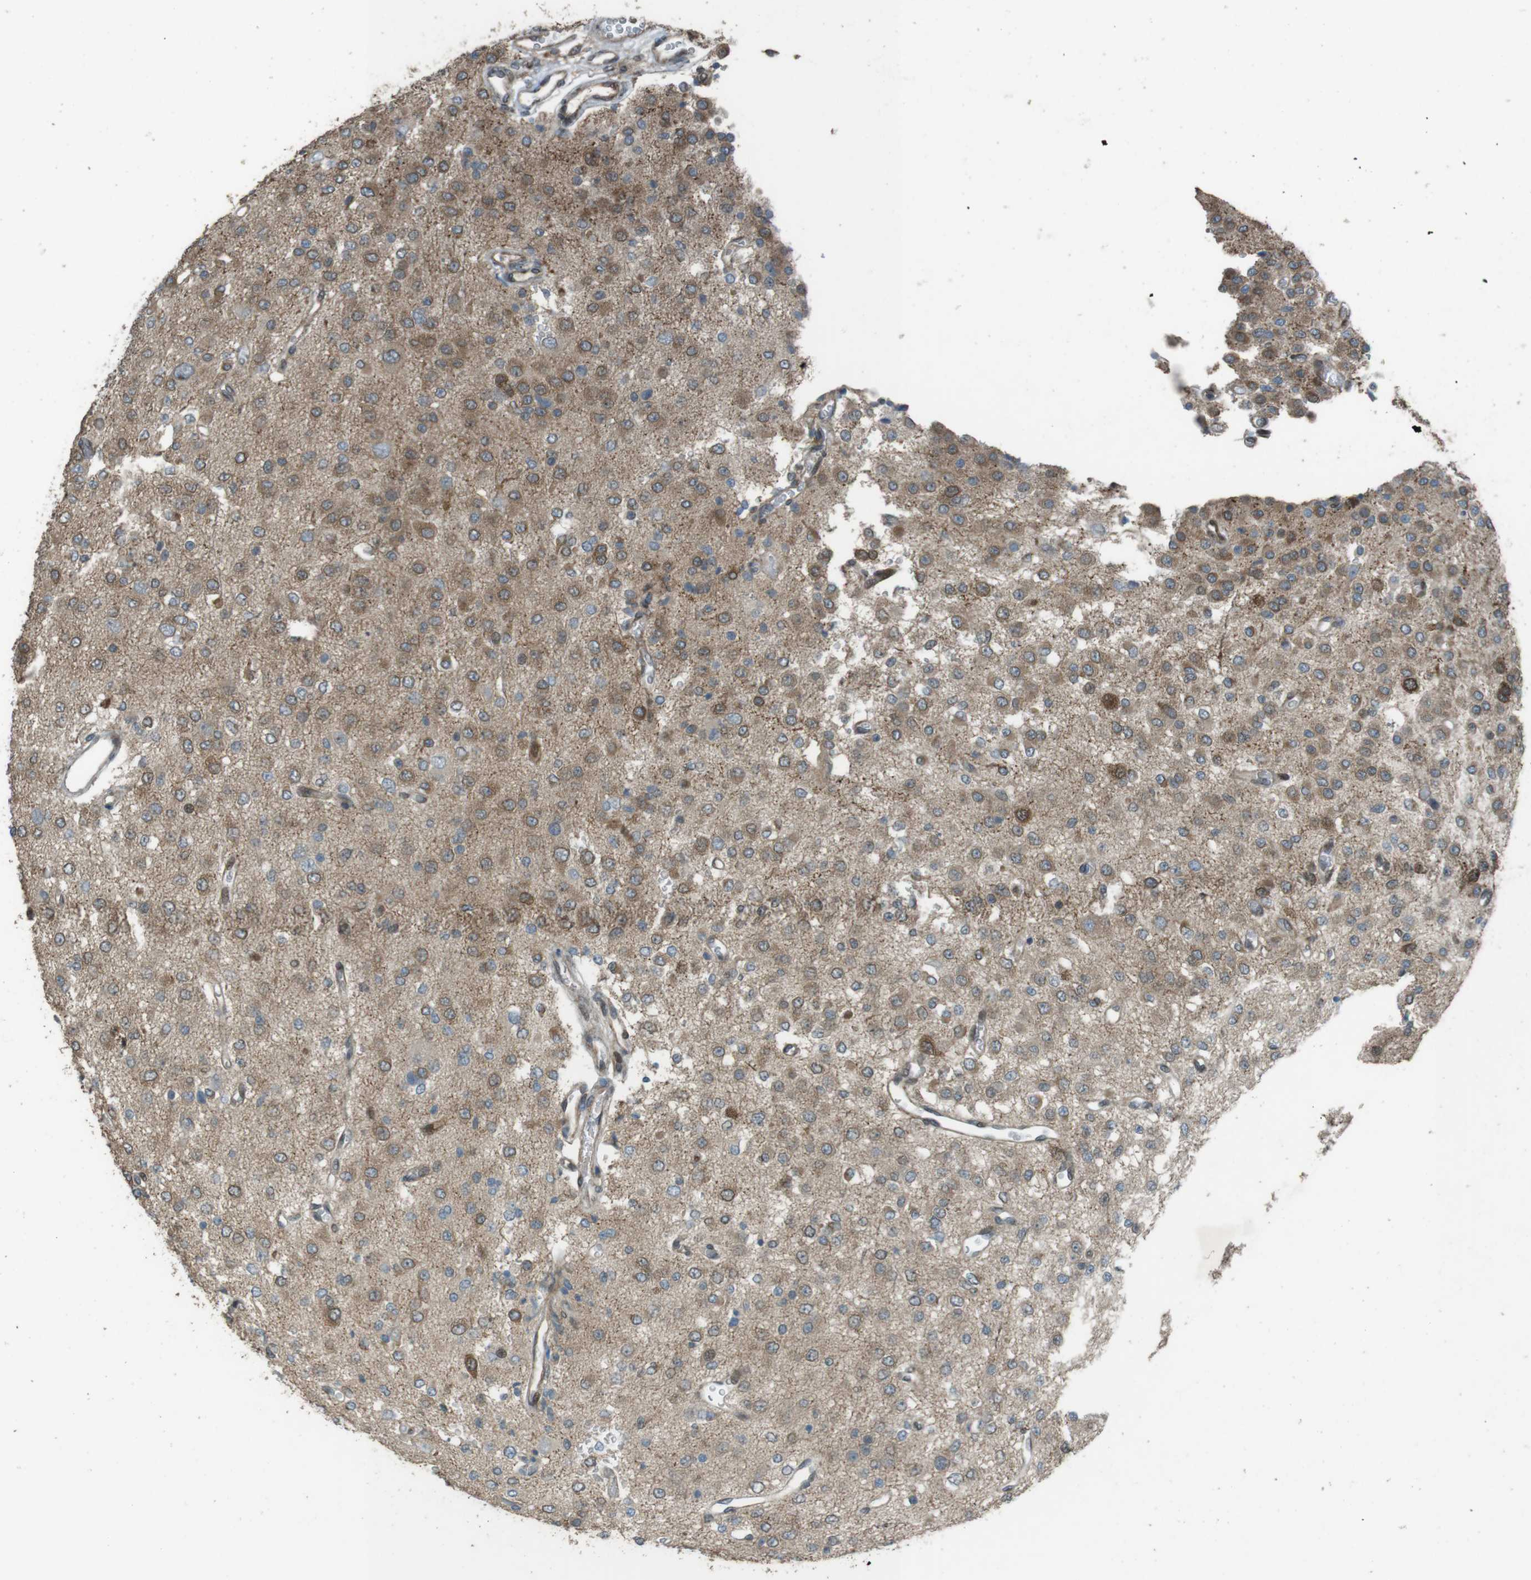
{"staining": {"intensity": "moderate", "quantity": ">75%", "location": "cytoplasmic/membranous"}, "tissue": "glioma", "cell_type": "Tumor cells", "image_type": "cancer", "snomed": [{"axis": "morphology", "description": "Glioma, malignant, Low grade"}, {"axis": "topography", "description": "Brain"}], "caption": "Immunohistochemical staining of human glioma shows medium levels of moderate cytoplasmic/membranous positivity in about >75% of tumor cells. (brown staining indicates protein expression, while blue staining denotes nuclei).", "gene": "ZNF330", "patient": {"sex": "male", "age": 38}}